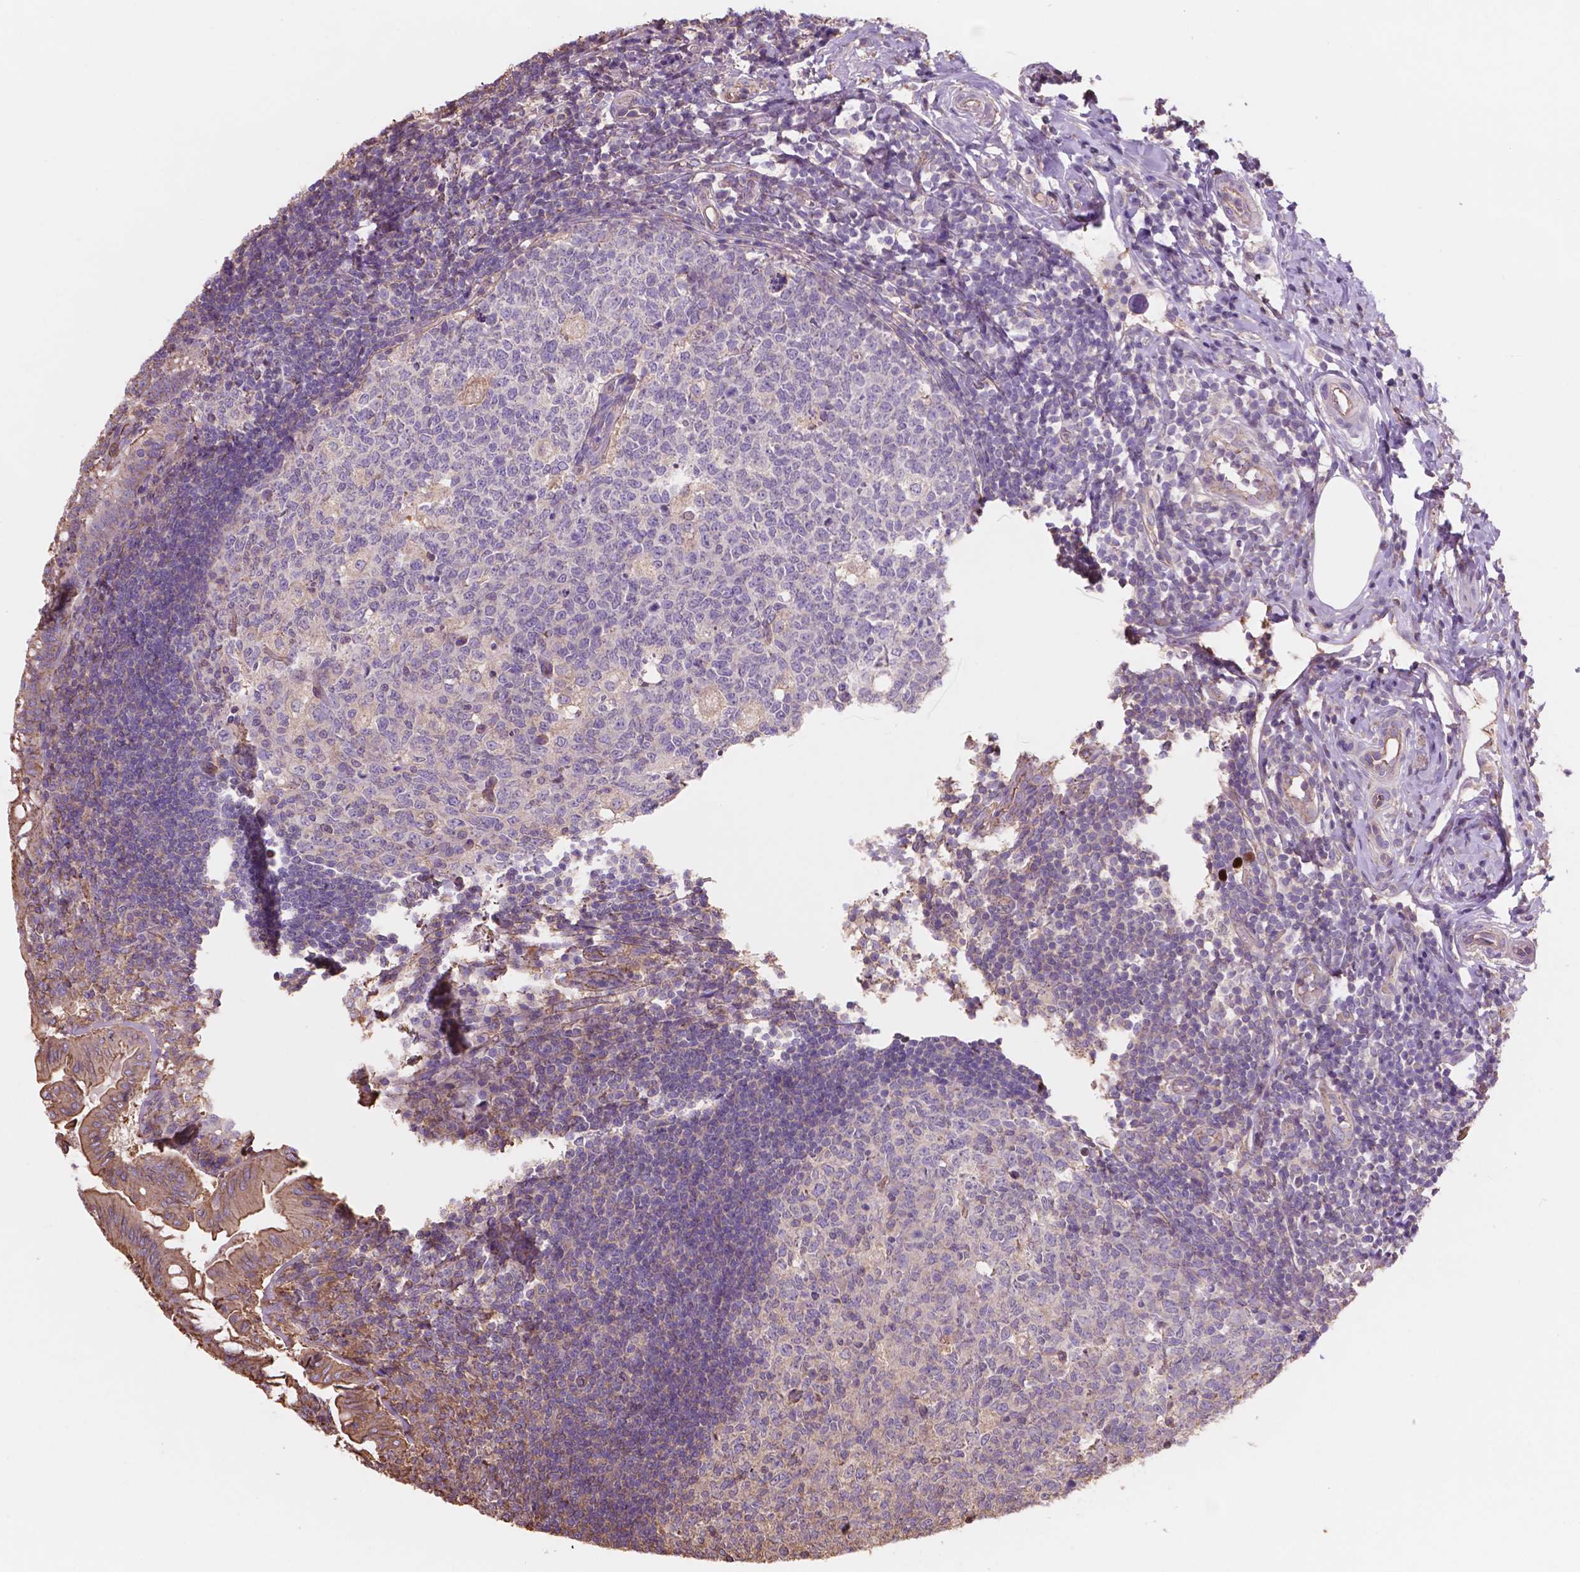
{"staining": {"intensity": "moderate", "quantity": ">75%", "location": "cytoplasmic/membranous"}, "tissue": "appendix", "cell_type": "Glandular cells", "image_type": "normal", "snomed": [{"axis": "morphology", "description": "Normal tissue, NOS"}, {"axis": "morphology", "description": "Inflammation, NOS"}, {"axis": "topography", "description": "Appendix"}], "caption": "IHC micrograph of normal appendix: appendix stained using IHC demonstrates medium levels of moderate protein expression localized specifically in the cytoplasmic/membranous of glandular cells, appearing as a cytoplasmic/membranous brown color.", "gene": "NIPA2", "patient": {"sex": "male", "age": 16}}